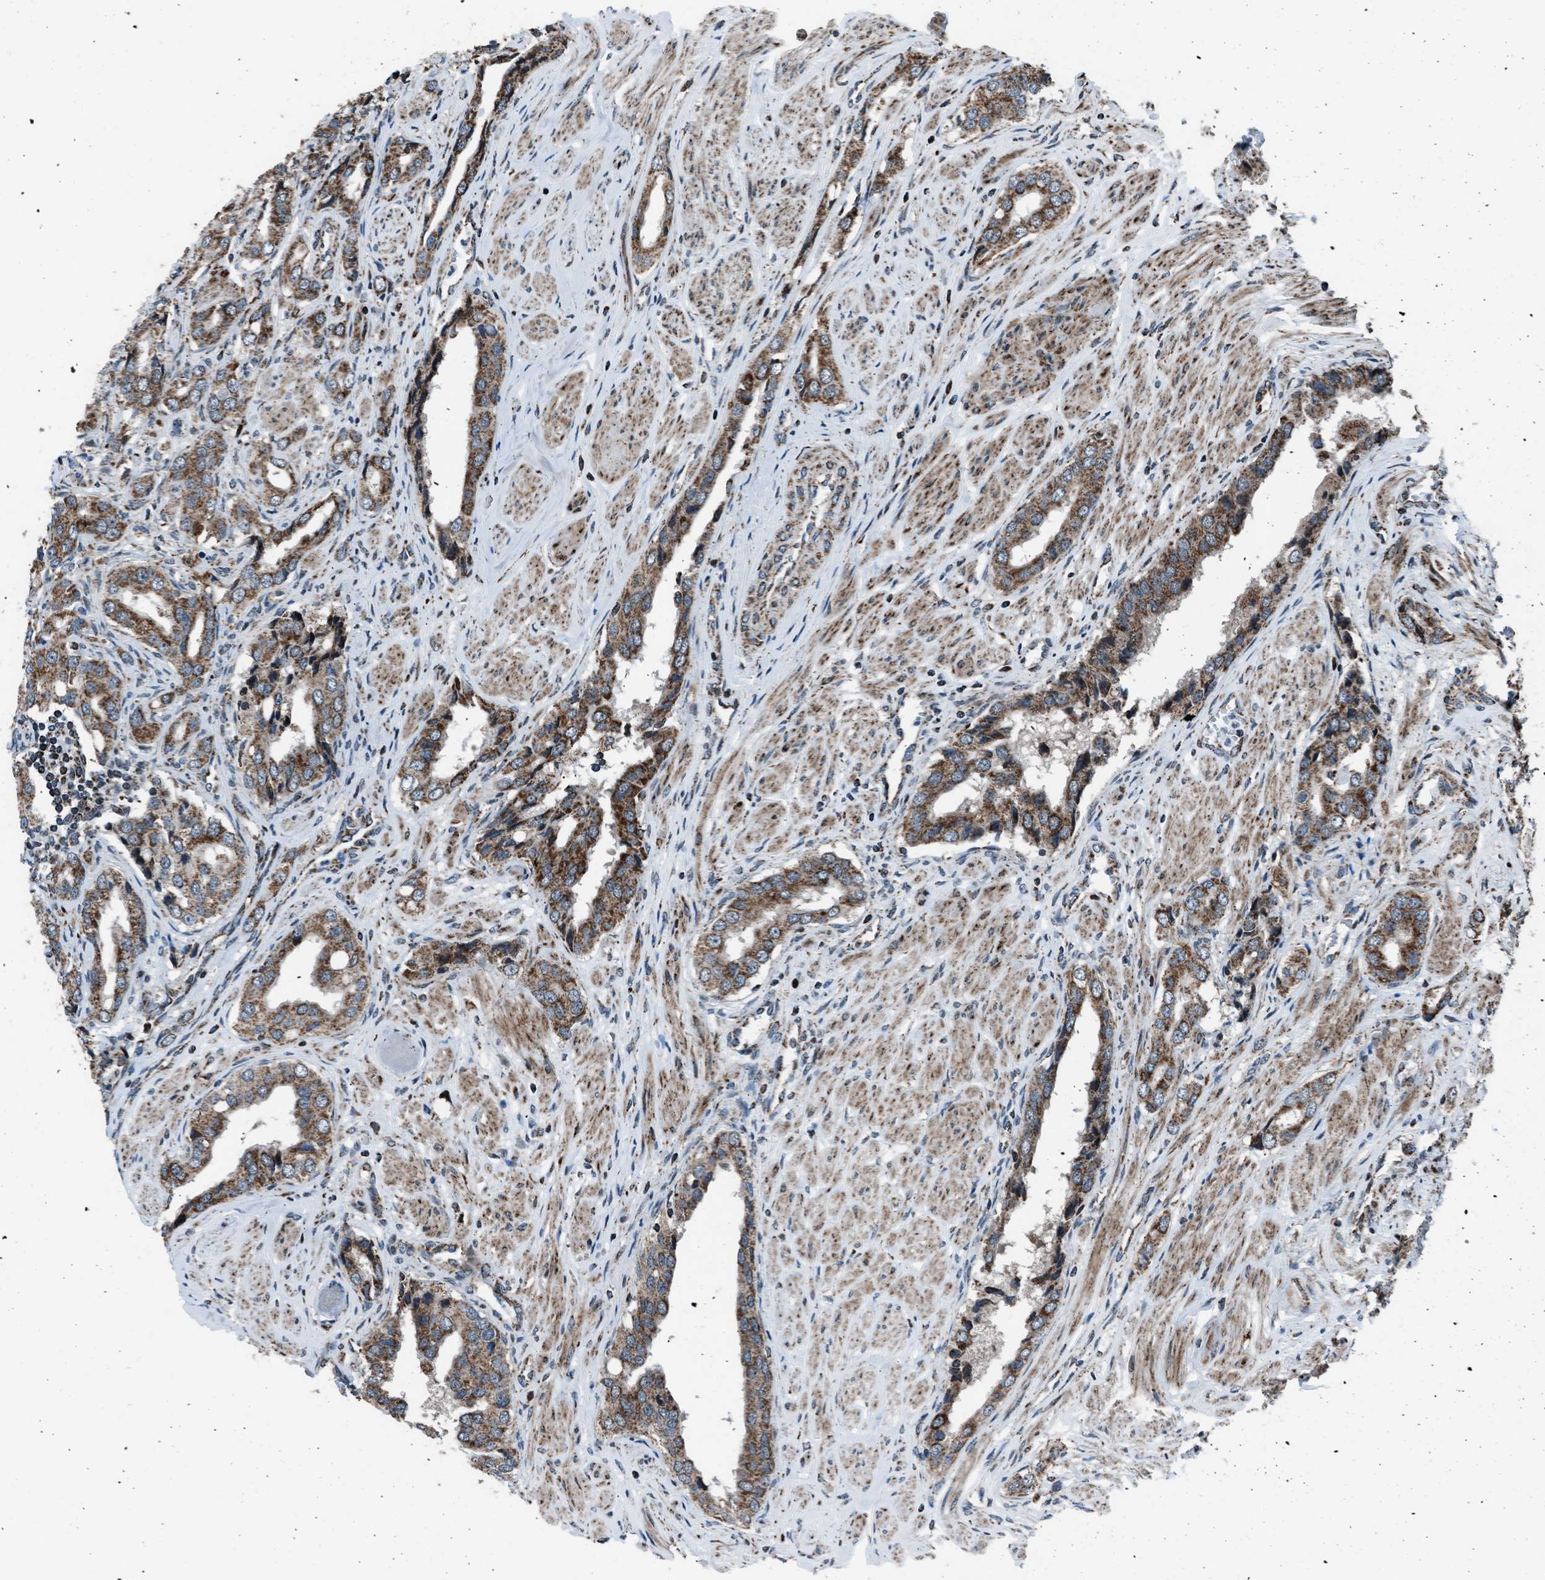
{"staining": {"intensity": "moderate", "quantity": ">75%", "location": "cytoplasmic/membranous"}, "tissue": "prostate cancer", "cell_type": "Tumor cells", "image_type": "cancer", "snomed": [{"axis": "morphology", "description": "Adenocarcinoma, High grade"}, {"axis": "topography", "description": "Prostate"}], "caption": "The micrograph shows staining of prostate cancer, revealing moderate cytoplasmic/membranous protein staining (brown color) within tumor cells.", "gene": "MORC3", "patient": {"sex": "male", "age": 52}}